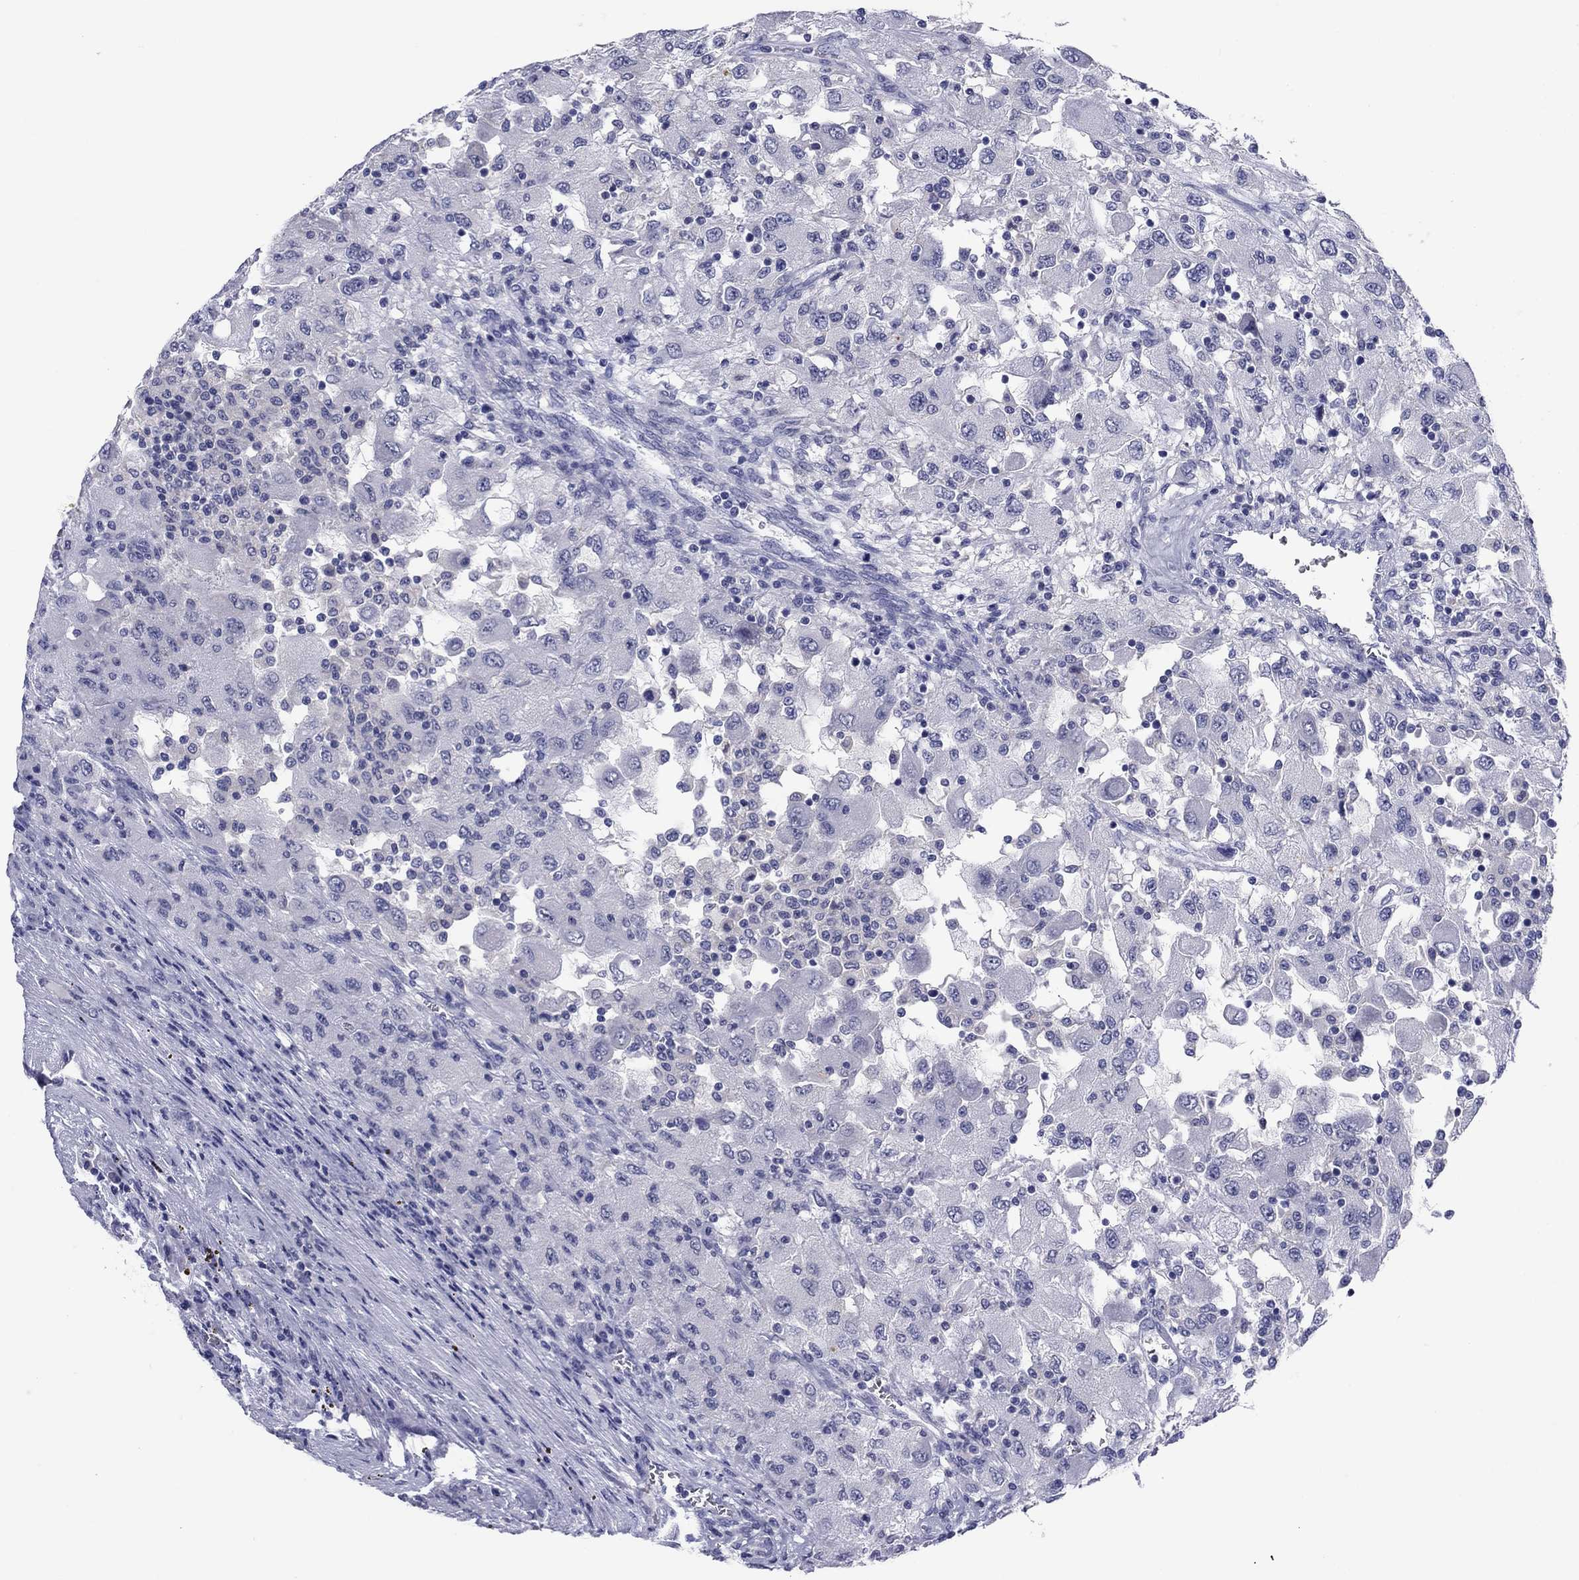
{"staining": {"intensity": "negative", "quantity": "none", "location": "none"}, "tissue": "renal cancer", "cell_type": "Tumor cells", "image_type": "cancer", "snomed": [{"axis": "morphology", "description": "Adenocarcinoma, NOS"}, {"axis": "topography", "description": "Kidney"}], "caption": "Immunohistochemistry (IHC) of human renal cancer (adenocarcinoma) shows no expression in tumor cells.", "gene": "TCFL5", "patient": {"sex": "female", "age": 67}}